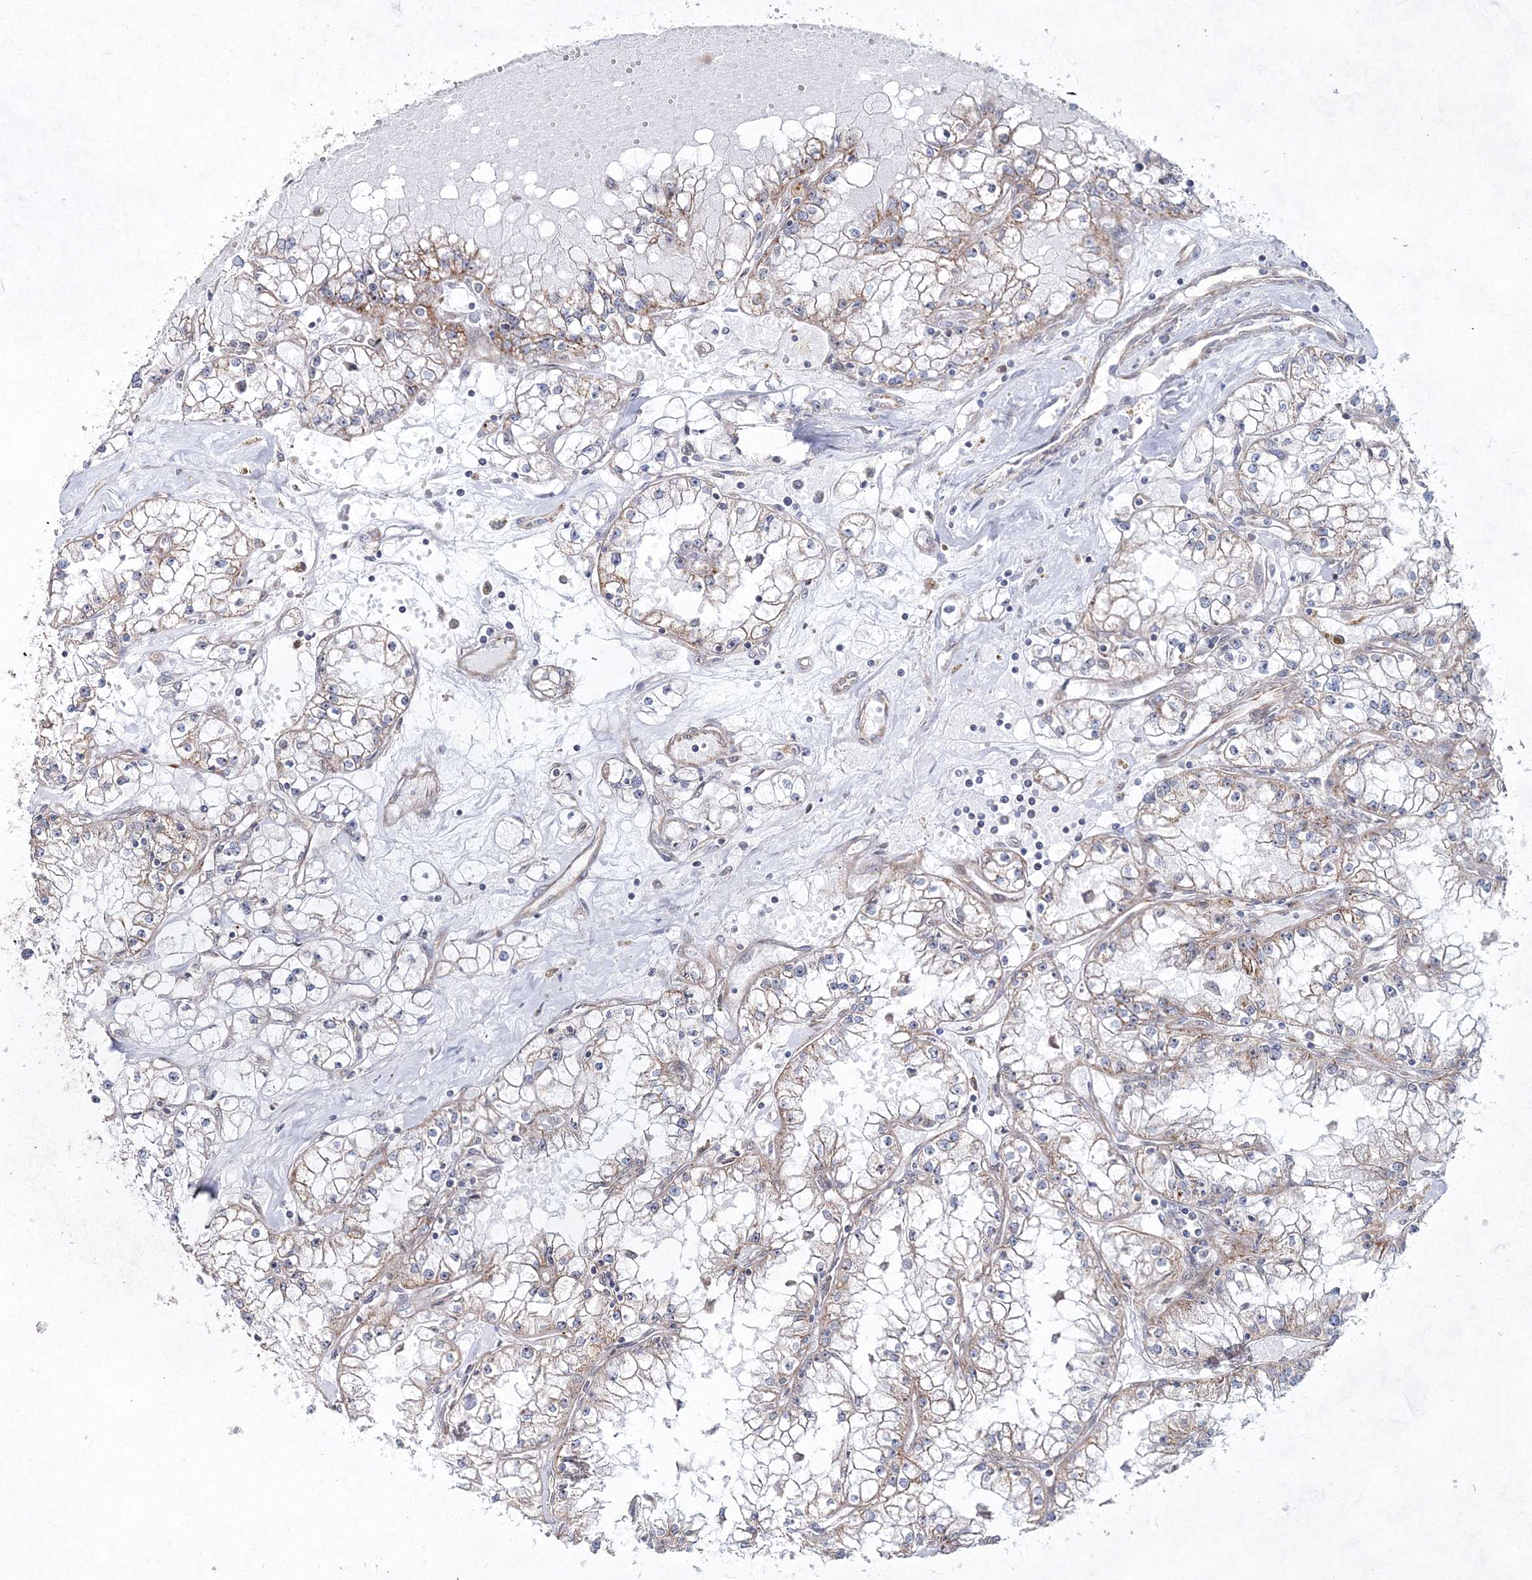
{"staining": {"intensity": "weak", "quantity": "25%-75%", "location": "cytoplasmic/membranous"}, "tissue": "renal cancer", "cell_type": "Tumor cells", "image_type": "cancer", "snomed": [{"axis": "morphology", "description": "Adenocarcinoma, NOS"}, {"axis": "topography", "description": "Kidney"}], "caption": "DAB immunohistochemical staining of renal cancer reveals weak cytoplasmic/membranous protein expression in approximately 25%-75% of tumor cells.", "gene": "SNIP1", "patient": {"sex": "male", "age": 56}}